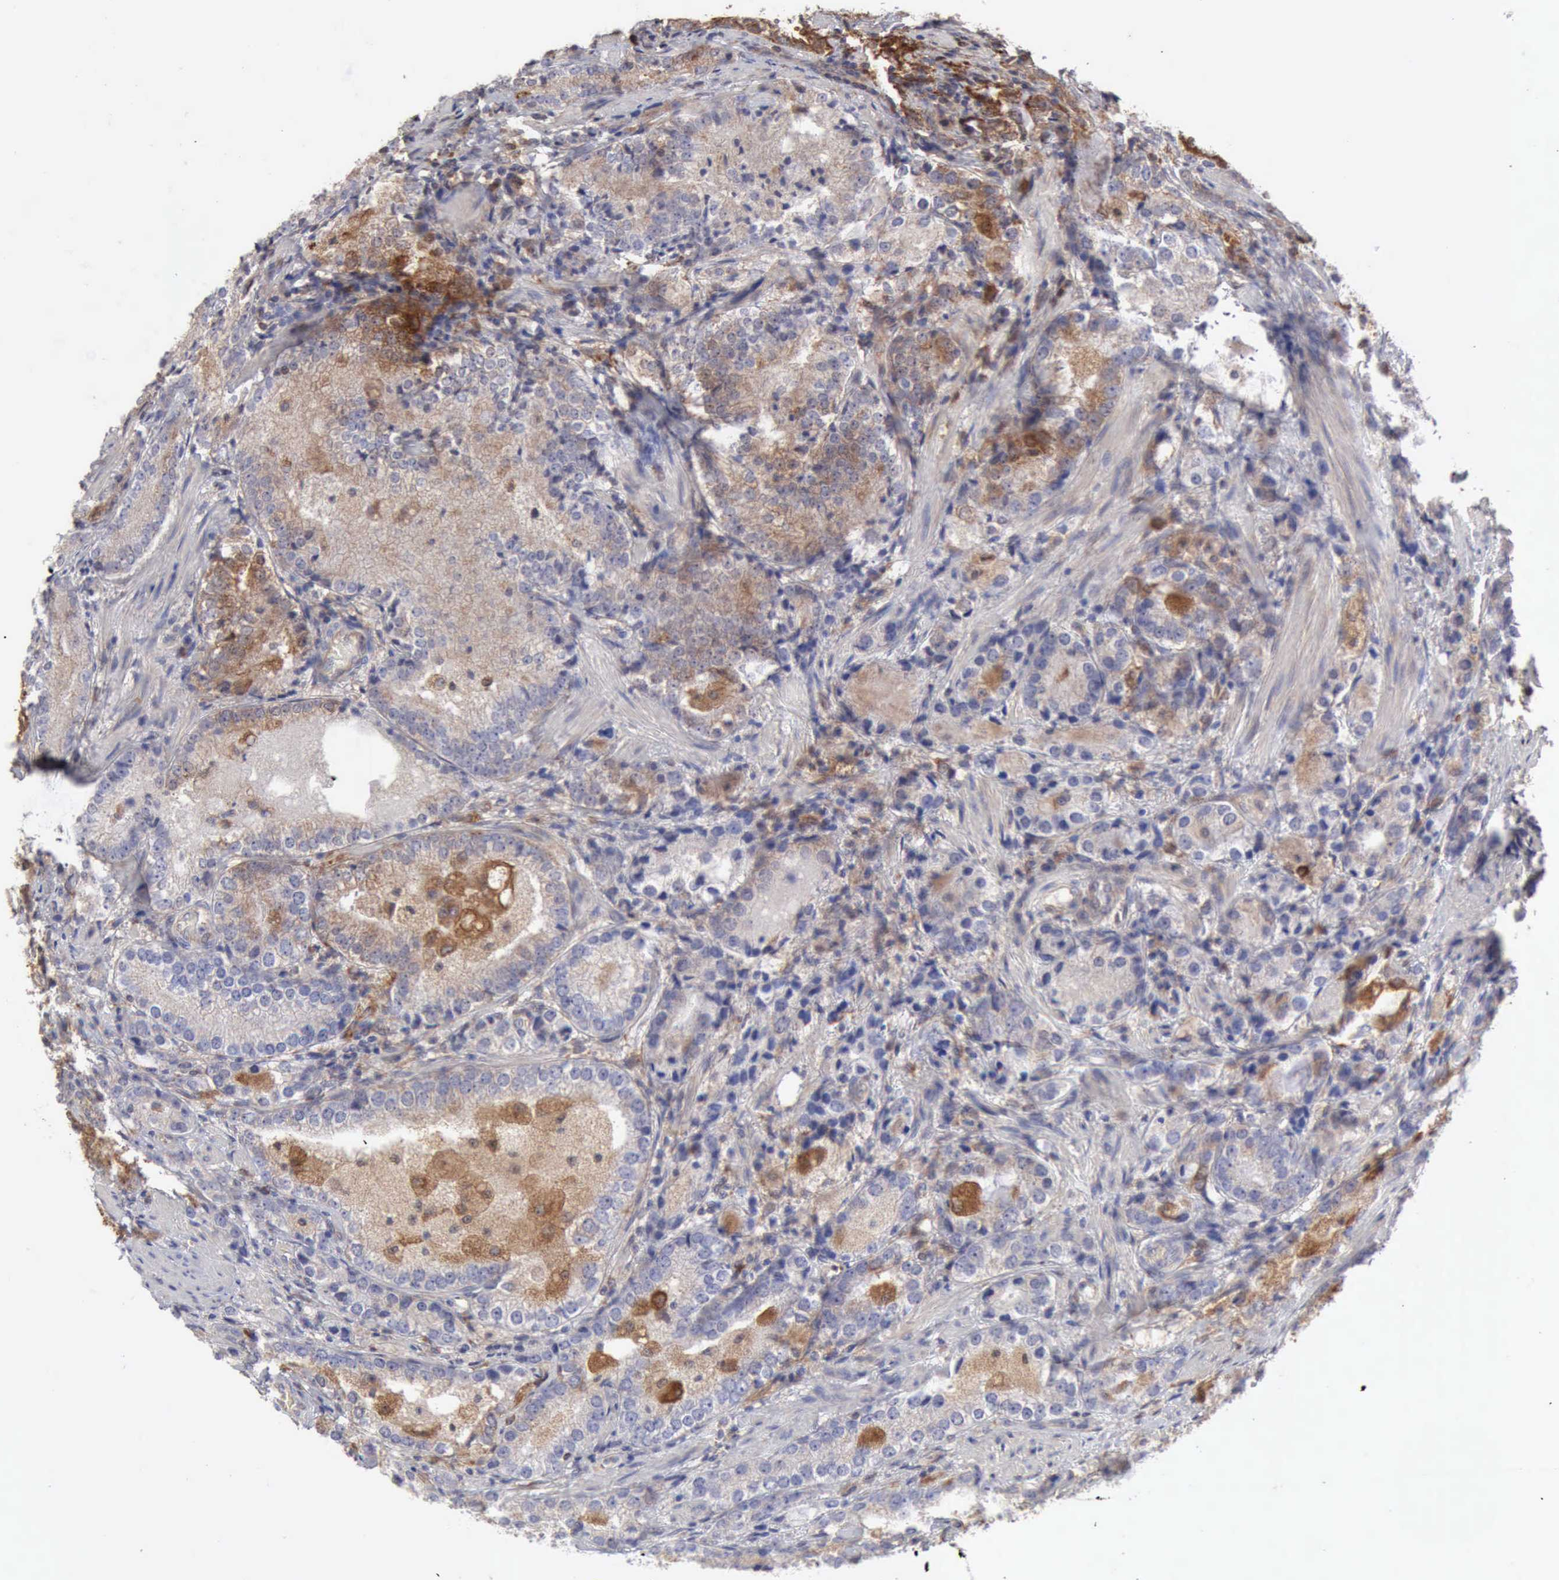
{"staining": {"intensity": "moderate", "quantity": ">75%", "location": "cytoplasmic/membranous"}, "tissue": "prostate cancer", "cell_type": "Tumor cells", "image_type": "cancer", "snomed": [{"axis": "morphology", "description": "Adenocarcinoma, High grade"}, {"axis": "topography", "description": "Prostate"}], "caption": "This is an image of immunohistochemistry (IHC) staining of prostate cancer (adenocarcinoma (high-grade)), which shows moderate staining in the cytoplasmic/membranous of tumor cells.", "gene": "APOL2", "patient": {"sex": "male", "age": 63}}